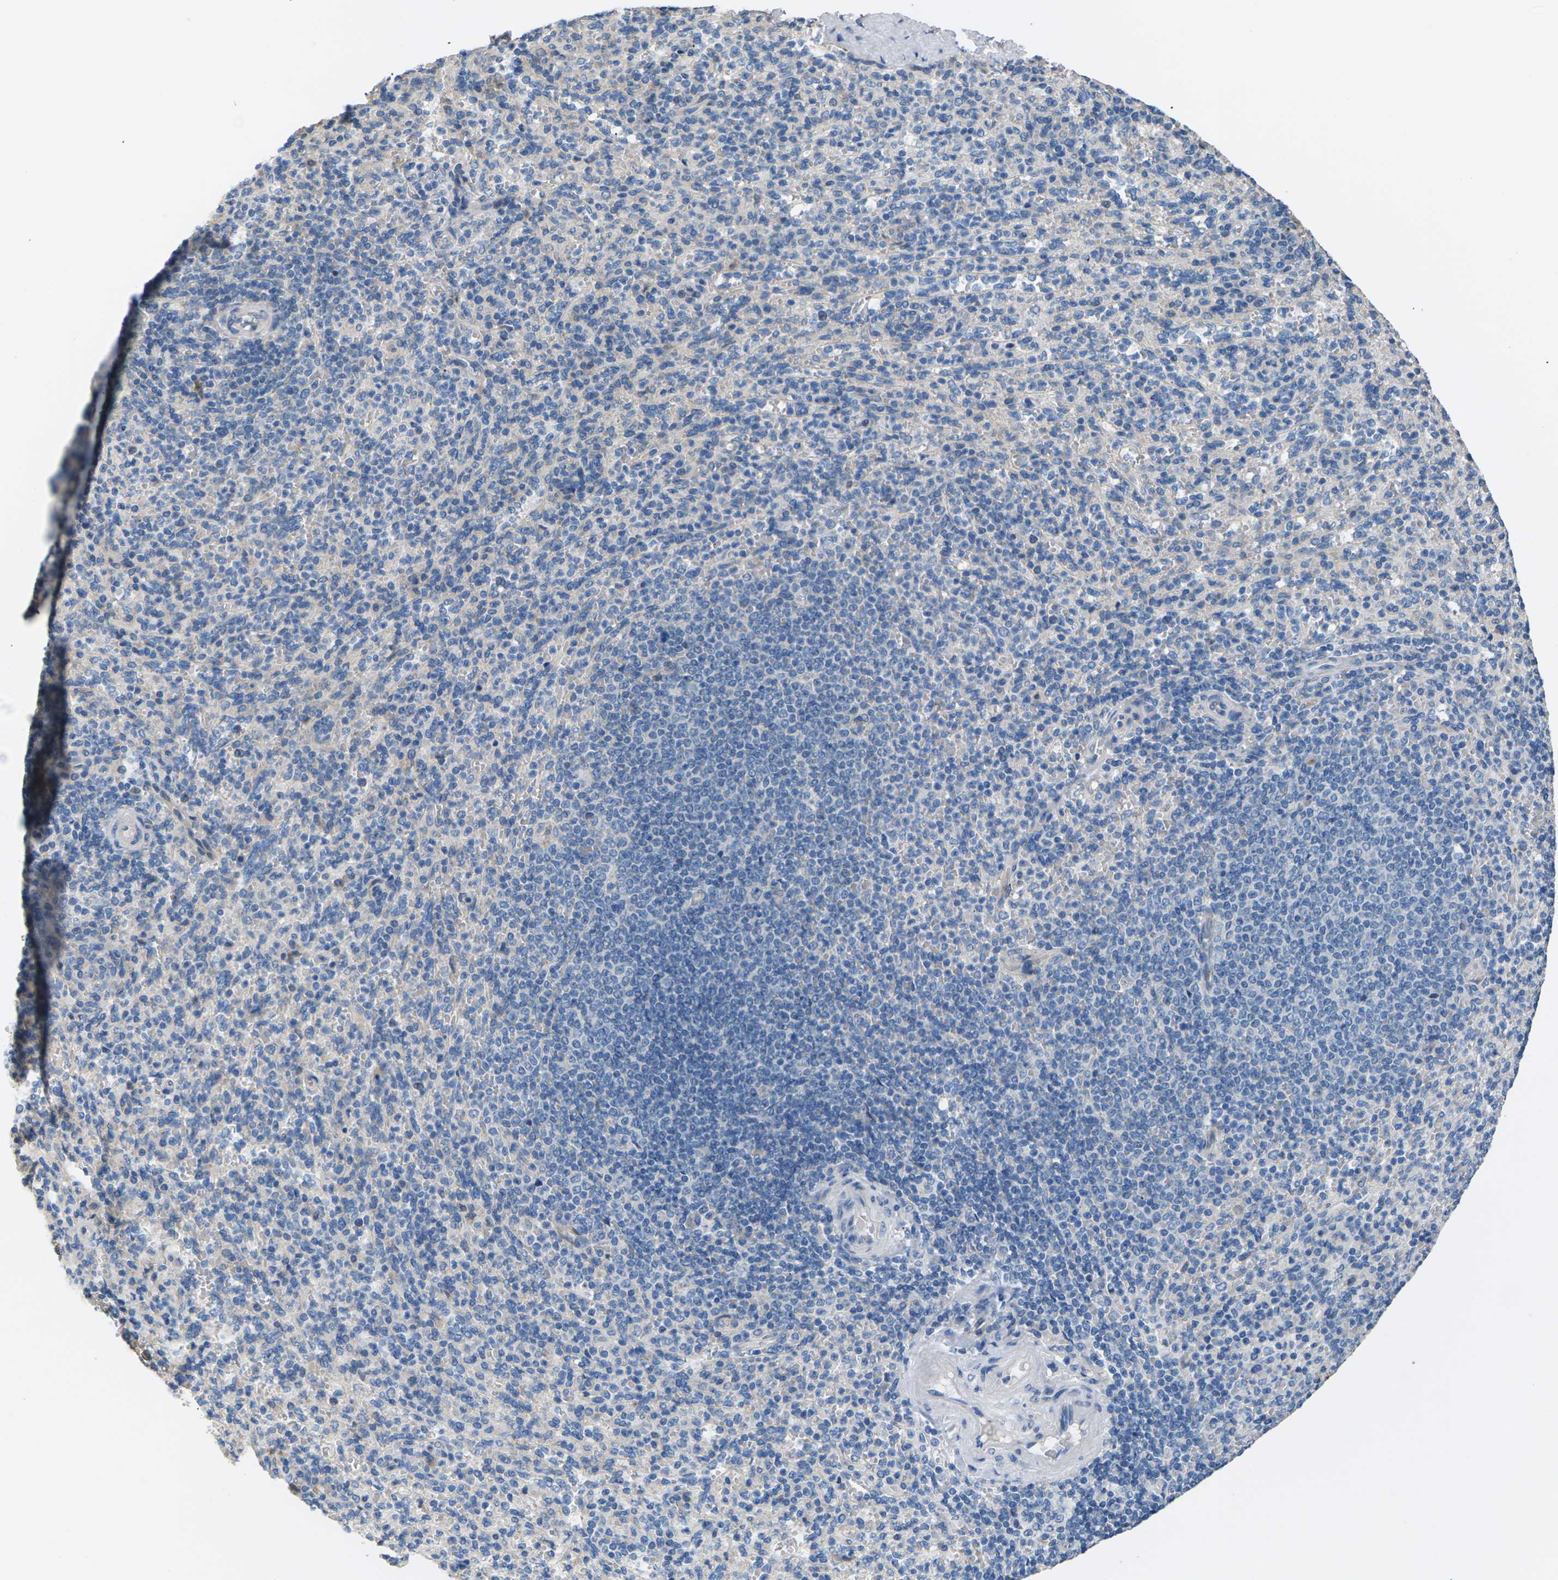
{"staining": {"intensity": "negative", "quantity": "none", "location": "none"}, "tissue": "spleen", "cell_type": "Cells in red pulp", "image_type": "normal", "snomed": [{"axis": "morphology", "description": "Normal tissue, NOS"}, {"axis": "topography", "description": "Spleen"}], "caption": "Immunohistochemistry (IHC) of unremarkable spleen shows no staining in cells in red pulp.", "gene": "KLHDC8B", "patient": {"sex": "male", "age": 36}}